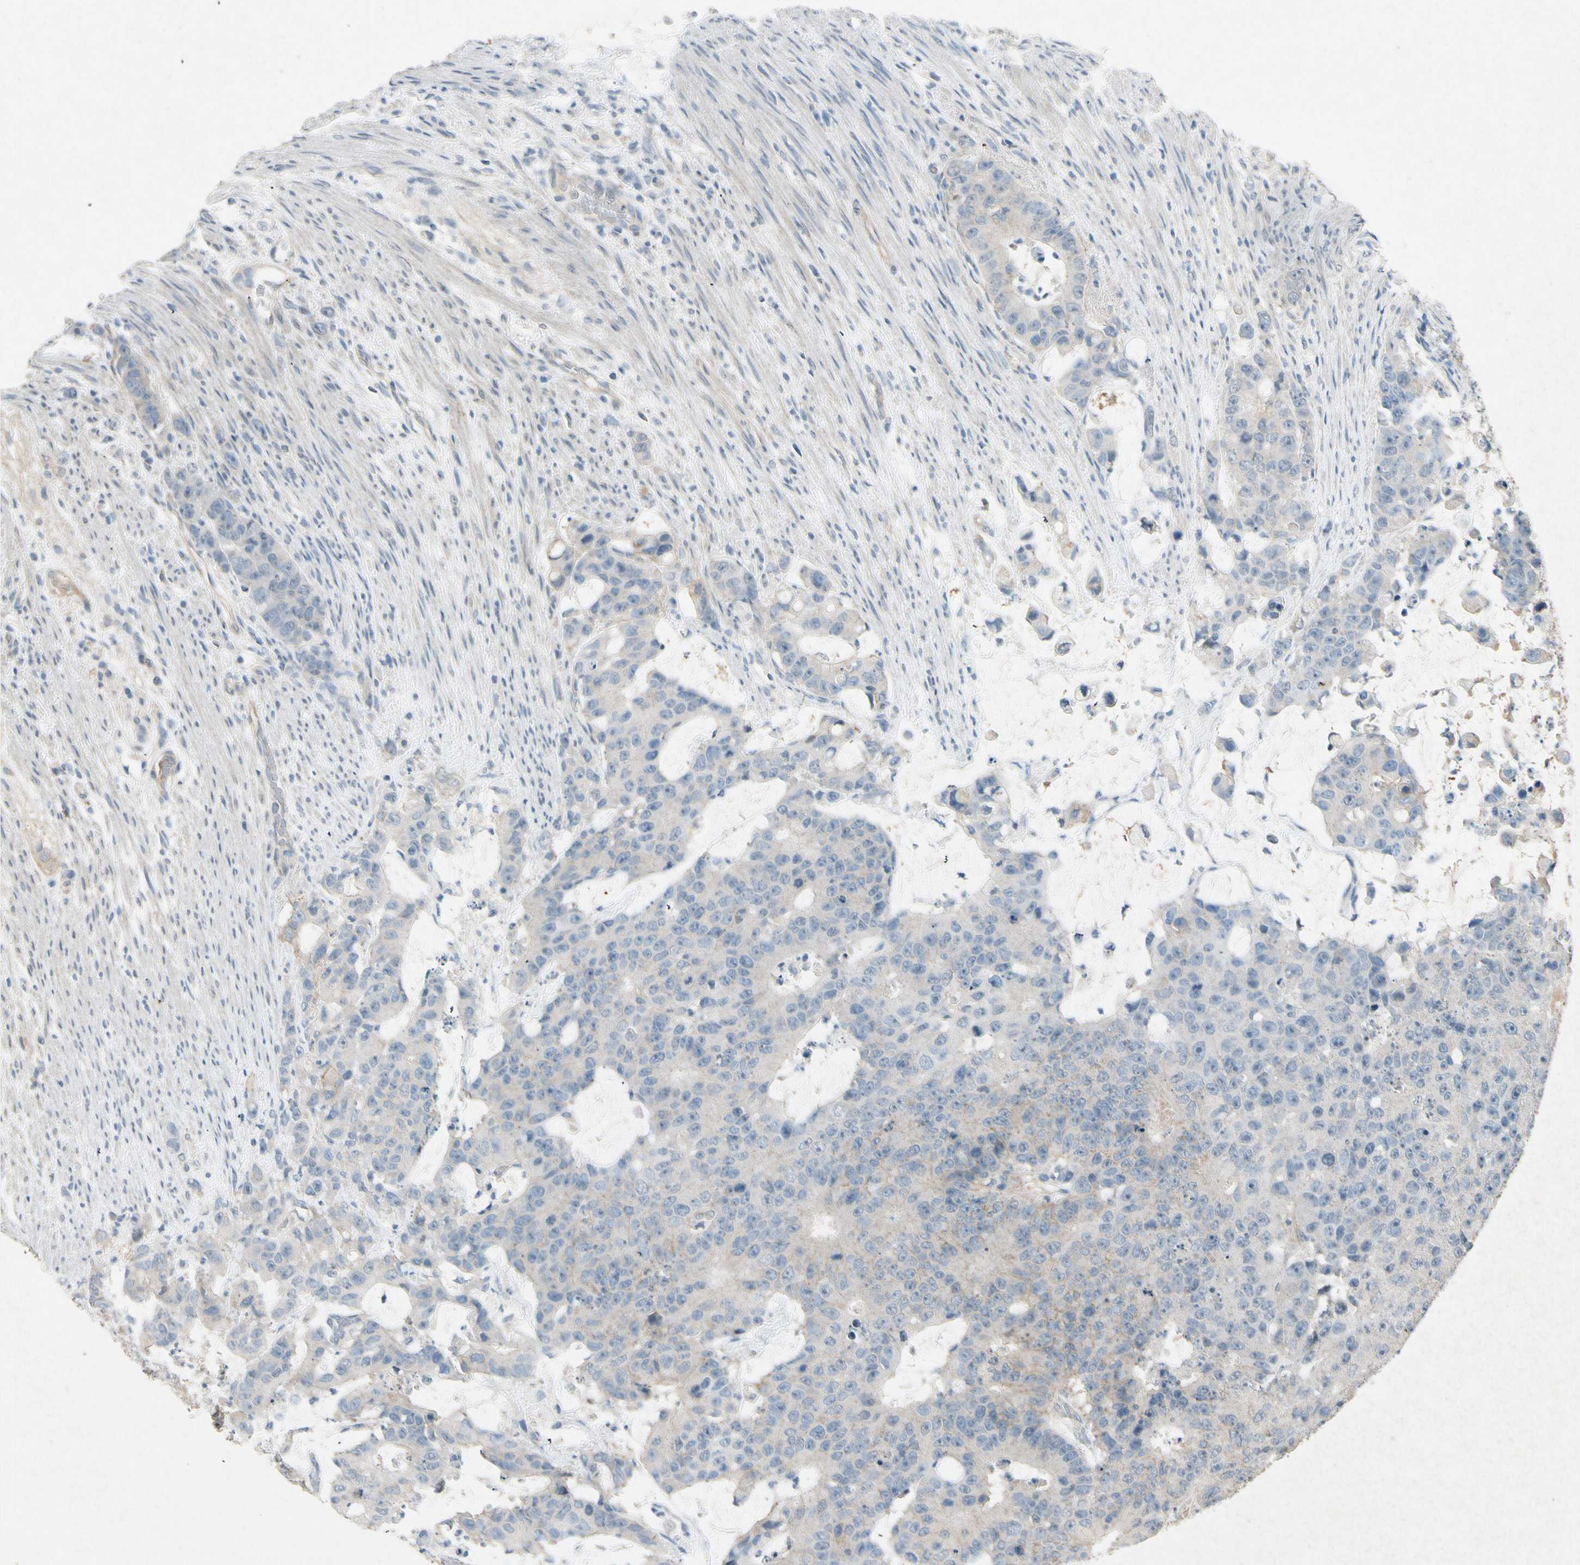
{"staining": {"intensity": "negative", "quantity": "none", "location": "none"}, "tissue": "colorectal cancer", "cell_type": "Tumor cells", "image_type": "cancer", "snomed": [{"axis": "morphology", "description": "Adenocarcinoma, NOS"}, {"axis": "topography", "description": "Colon"}], "caption": "Tumor cells are negative for protein expression in human adenocarcinoma (colorectal).", "gene": "ITGA3", "patient": {"sex": "female", "age": 86}}